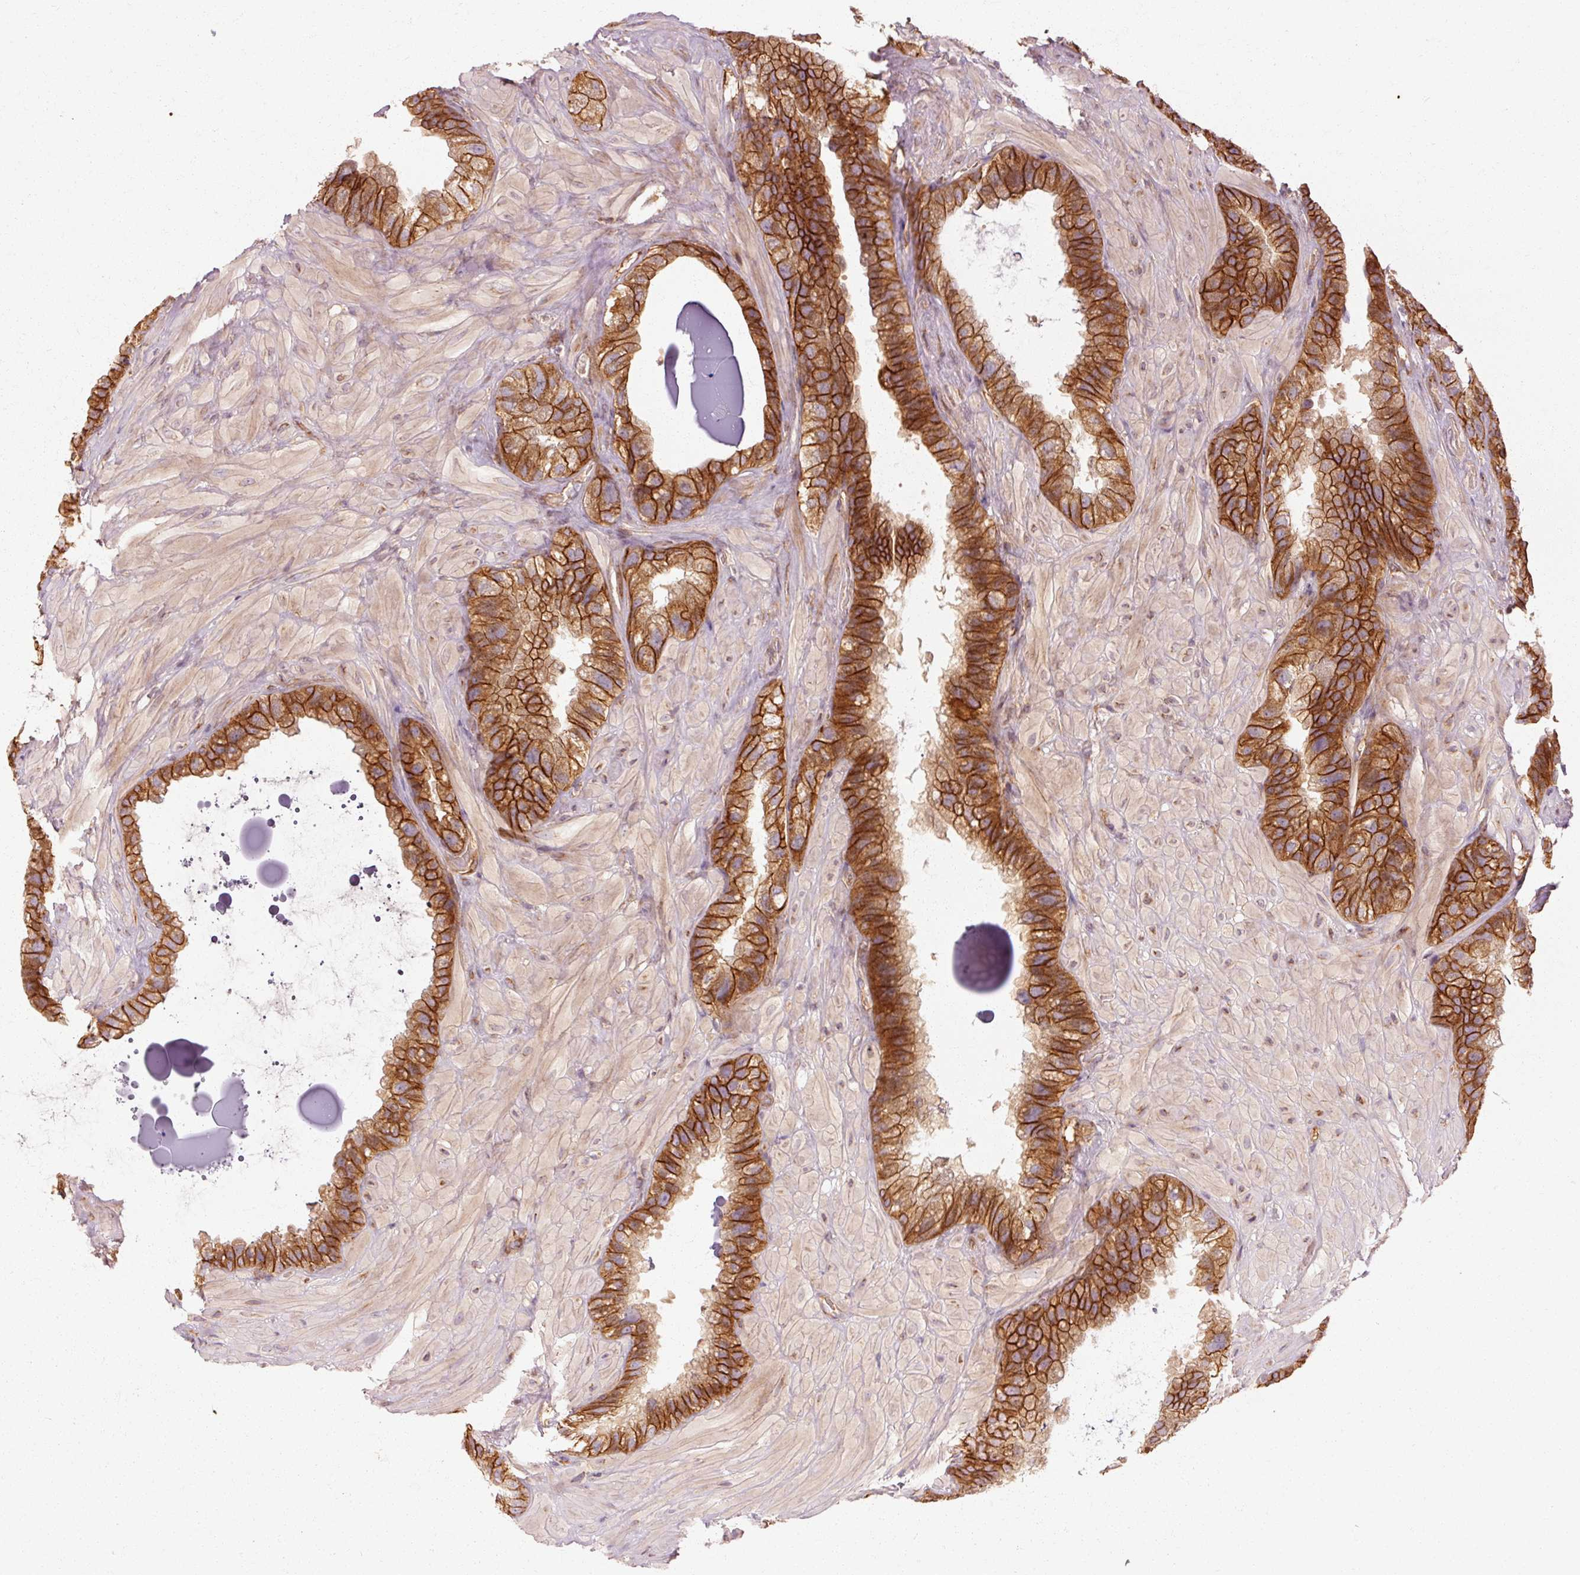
{"staining": {"intensity": "strong", "quantity": ">75%", "location": "cytoplasmic/membranous"}, "tissue": "seminal vesicle", "cell_type": "Glandular cells", "image_type": "normal", "snomed": [{"axis": "morphology", "description": "Normal tissue, NOS"}, {"axis": "topography", "description": "Seminal veicle"}, {"axis": "topography", "description": "Peripheral nerve tissue"}], "caption": "The histopathology image reveals a brown stain indicating the presence of a protein in the cytoplasmic/membranous of glandular cells in seminal vesicle.", "gene": "CTNNA1", "patient": {"sex": "male", "age": 76}}